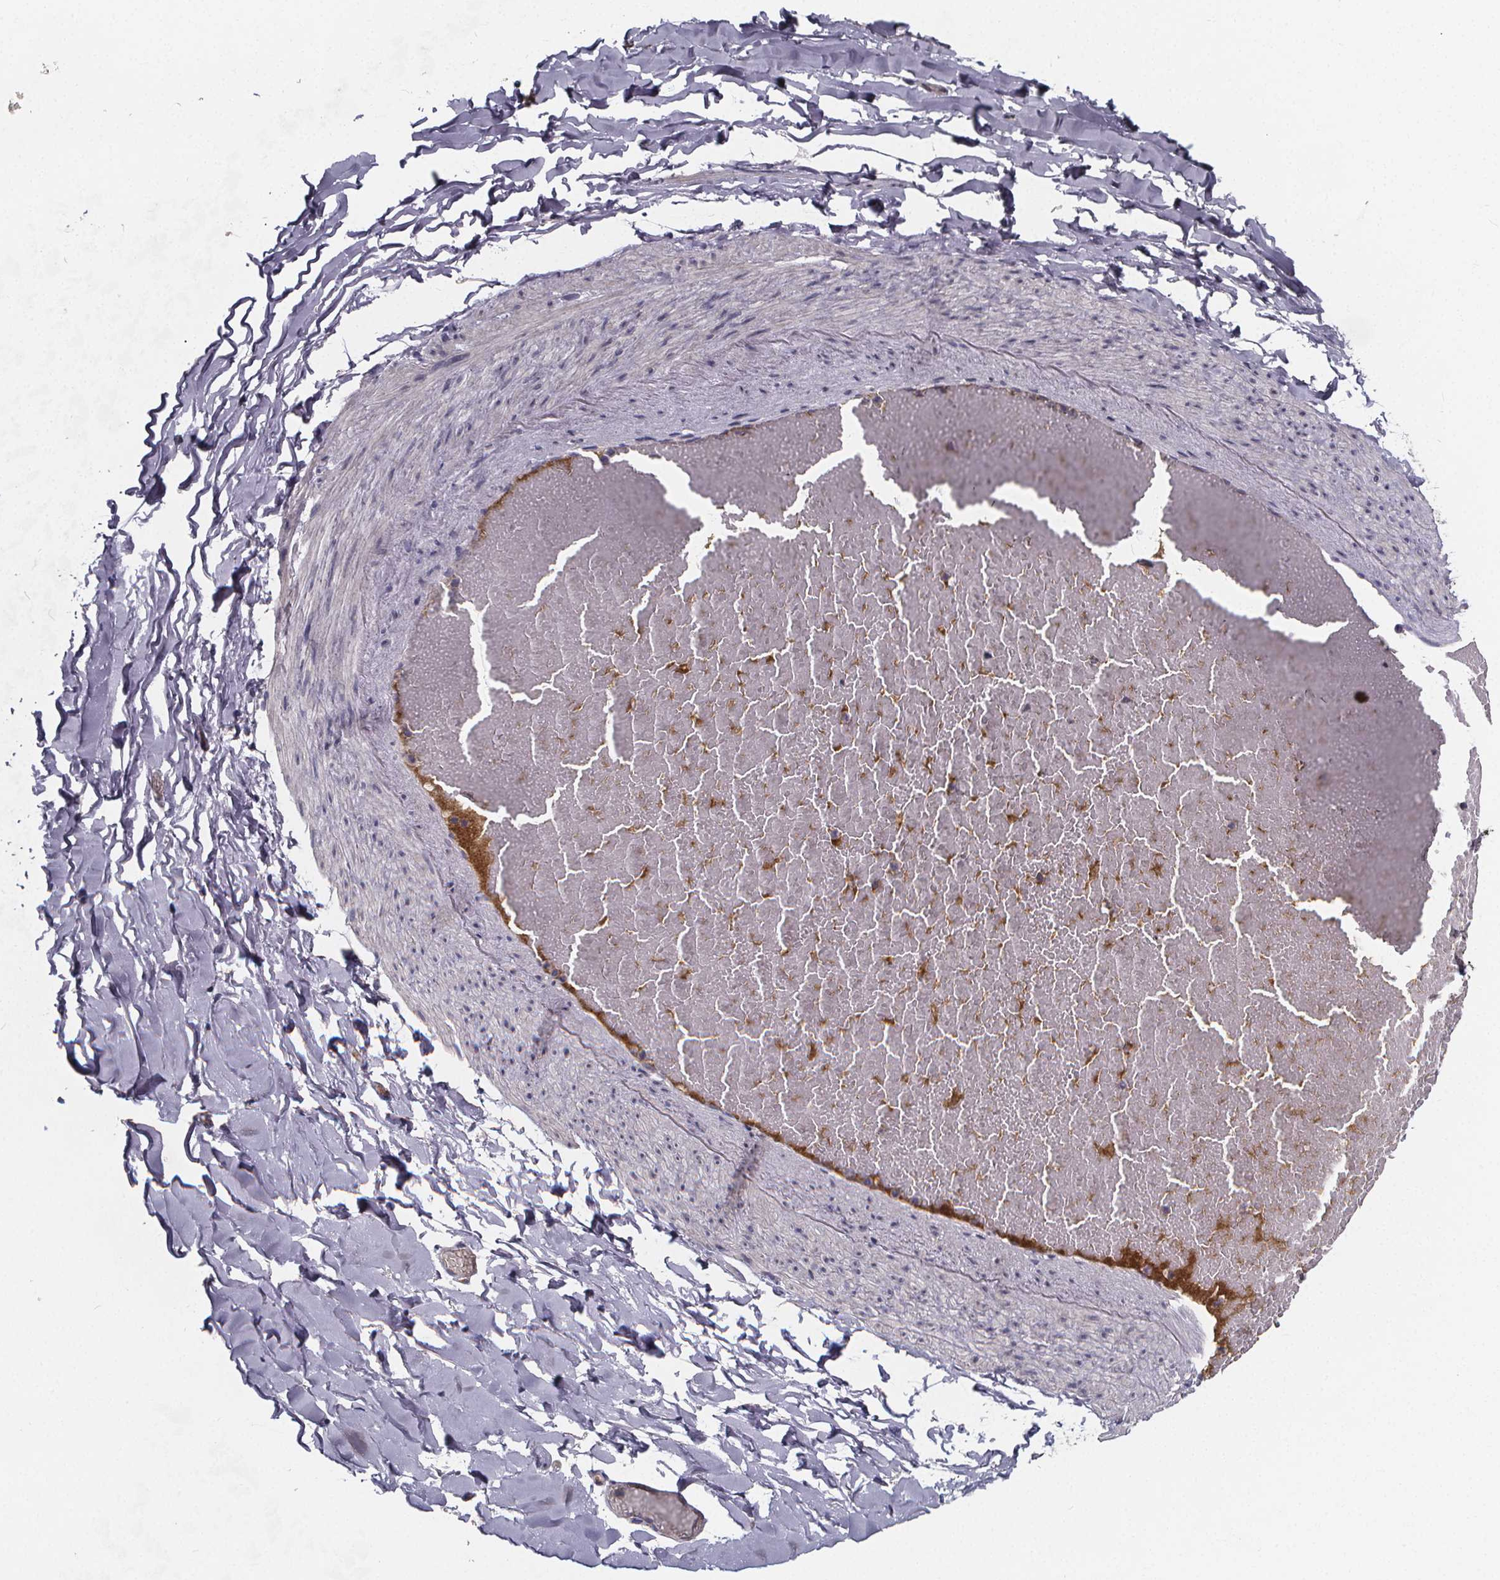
{"staining": {"intensity": "negative", "quantity": "none", "location": "none"}, "tissue": "adipose tissue", "cell_type": "Adipocytes", "image_type": "normal", "snomed": [{"axis": "morphology", "description": "Normal tissue, NOS"}, {"axis": "topography", "description": "Gallbladder"}, {"axis": "topography", "description": "Peripheral nerve tissue"}], "caption": "A high-resolution image shows immunohistochemistry staining of normal adipose tissue, which reveals no significant positivity in adipocytes. (DAB immunohistochemistry (IHC) visualized using brightfield microscopy, high magnification).", "gene": "AGT", "patient": {"sex": "female", "age": 45}}